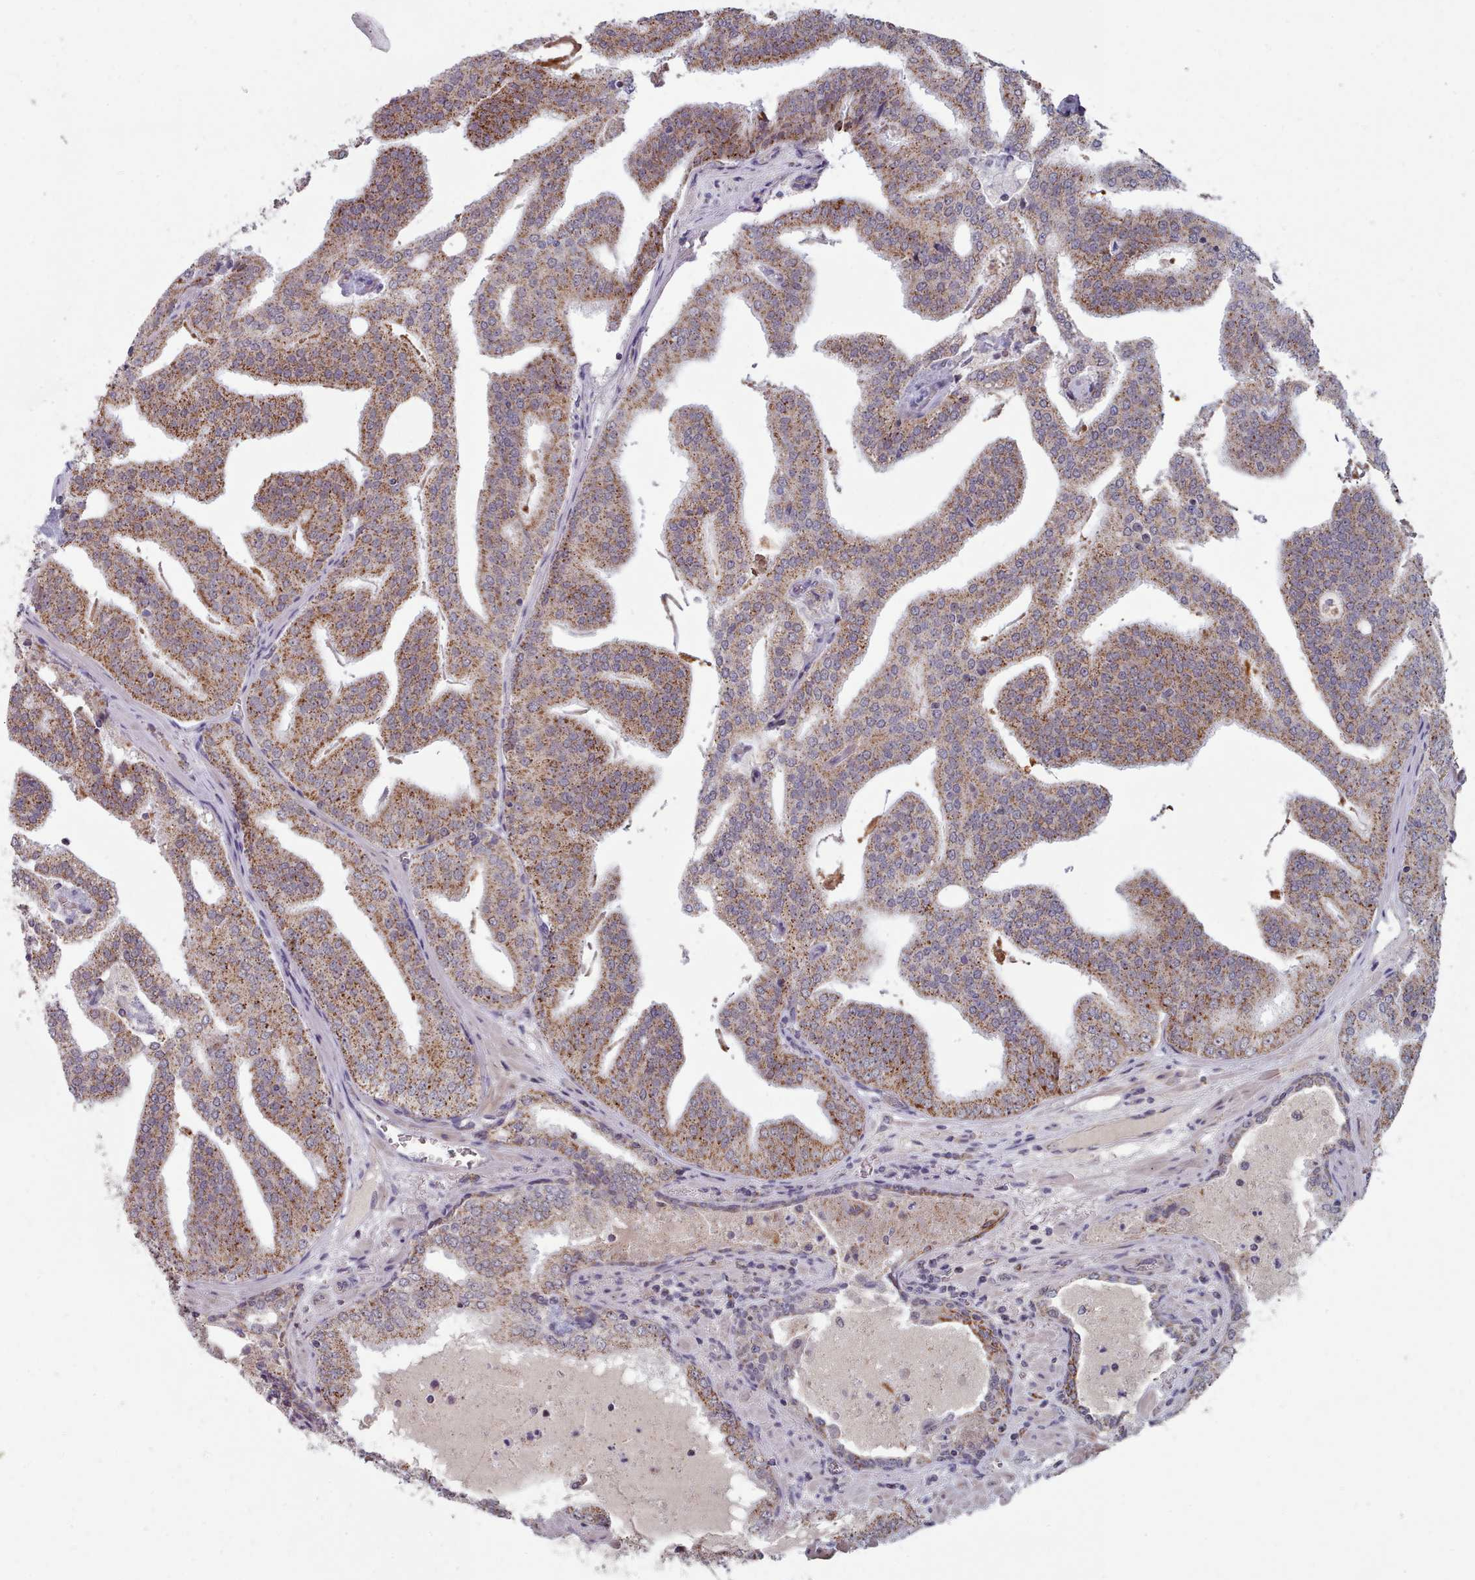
{"staining": {"intensity": "strong", "quantity": ">75%", "location": "cytoplasmic/membranous"}, "tissue": "prostate cancer", "cell_type": "Tumor cells", "image_type": "cancer", "snomed": [{"axis": "morphology", "description": "Adenocarcinoma, High grade"}, {"axis": "topography", "description": "Prostate"}], "caption": "Immunohistochemistry (IHC) of prostate high-grade adenocarcinoma displays high levels of strong cytoplasmic/membranous positivity in about >75% of tumor cells.", "gene": "TRARG1", "patient": {"sex": "male", "age": 68}}